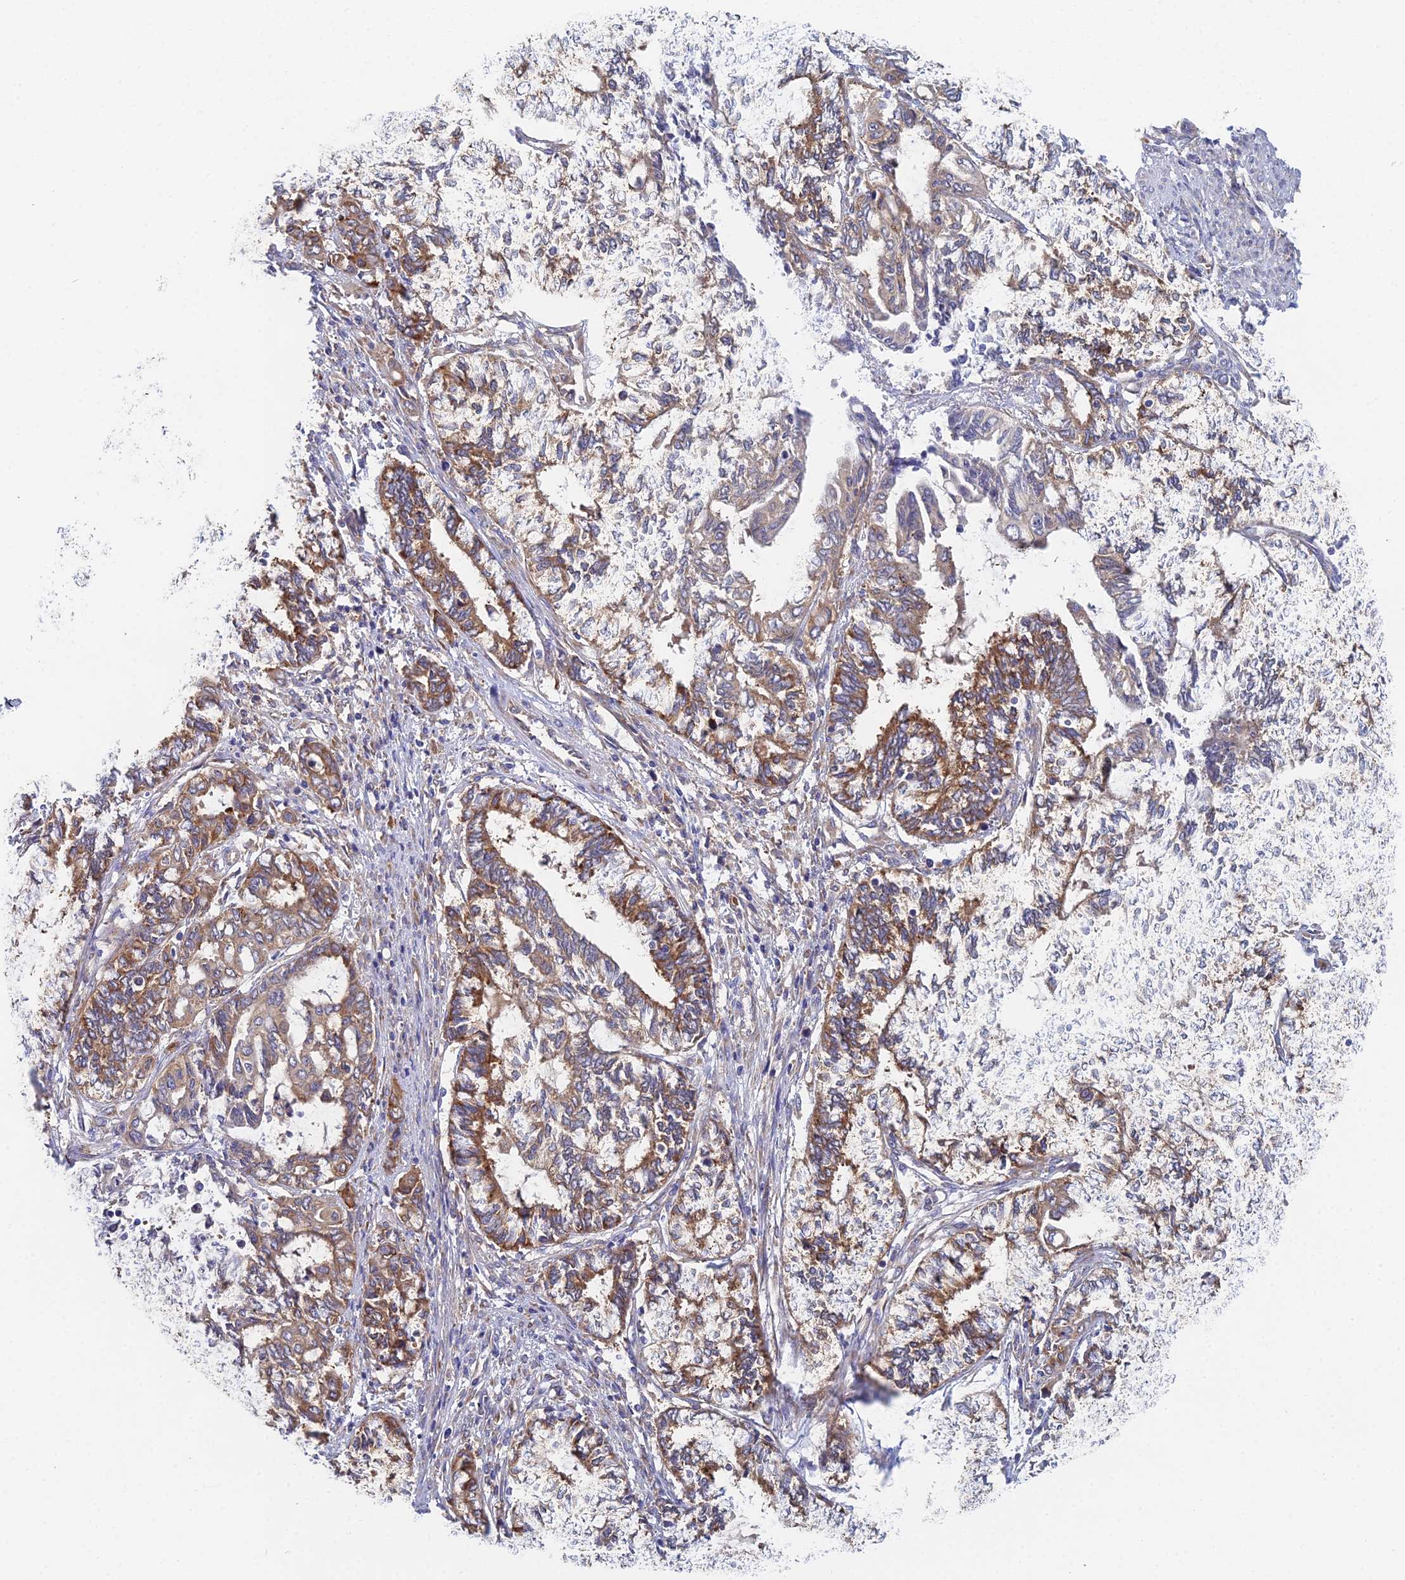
{"staining": {"intensity": "moderate", "quantity": ">75%", "location": "cytoplasmic/membranous"}, "tissue": "endometrial cancer", "cell_type": "Tumor cells", "image_type": "cancer", "snomed": [{"axis": "morphology", "description": "Adenocarcinoma, NOS"}, {"axis": "topography", "description": "Uterus"}, {"axis": "topography", "description": "Endometrium"}], "caption": "Immunohistochemical staining of human endometrial cancer displays medium levels of moderate cytoplasmic/membranous expression in approximately >75% of tumor cells.", "gene": "ELOF1", "patient": {"sex": "female", "age": 70}}